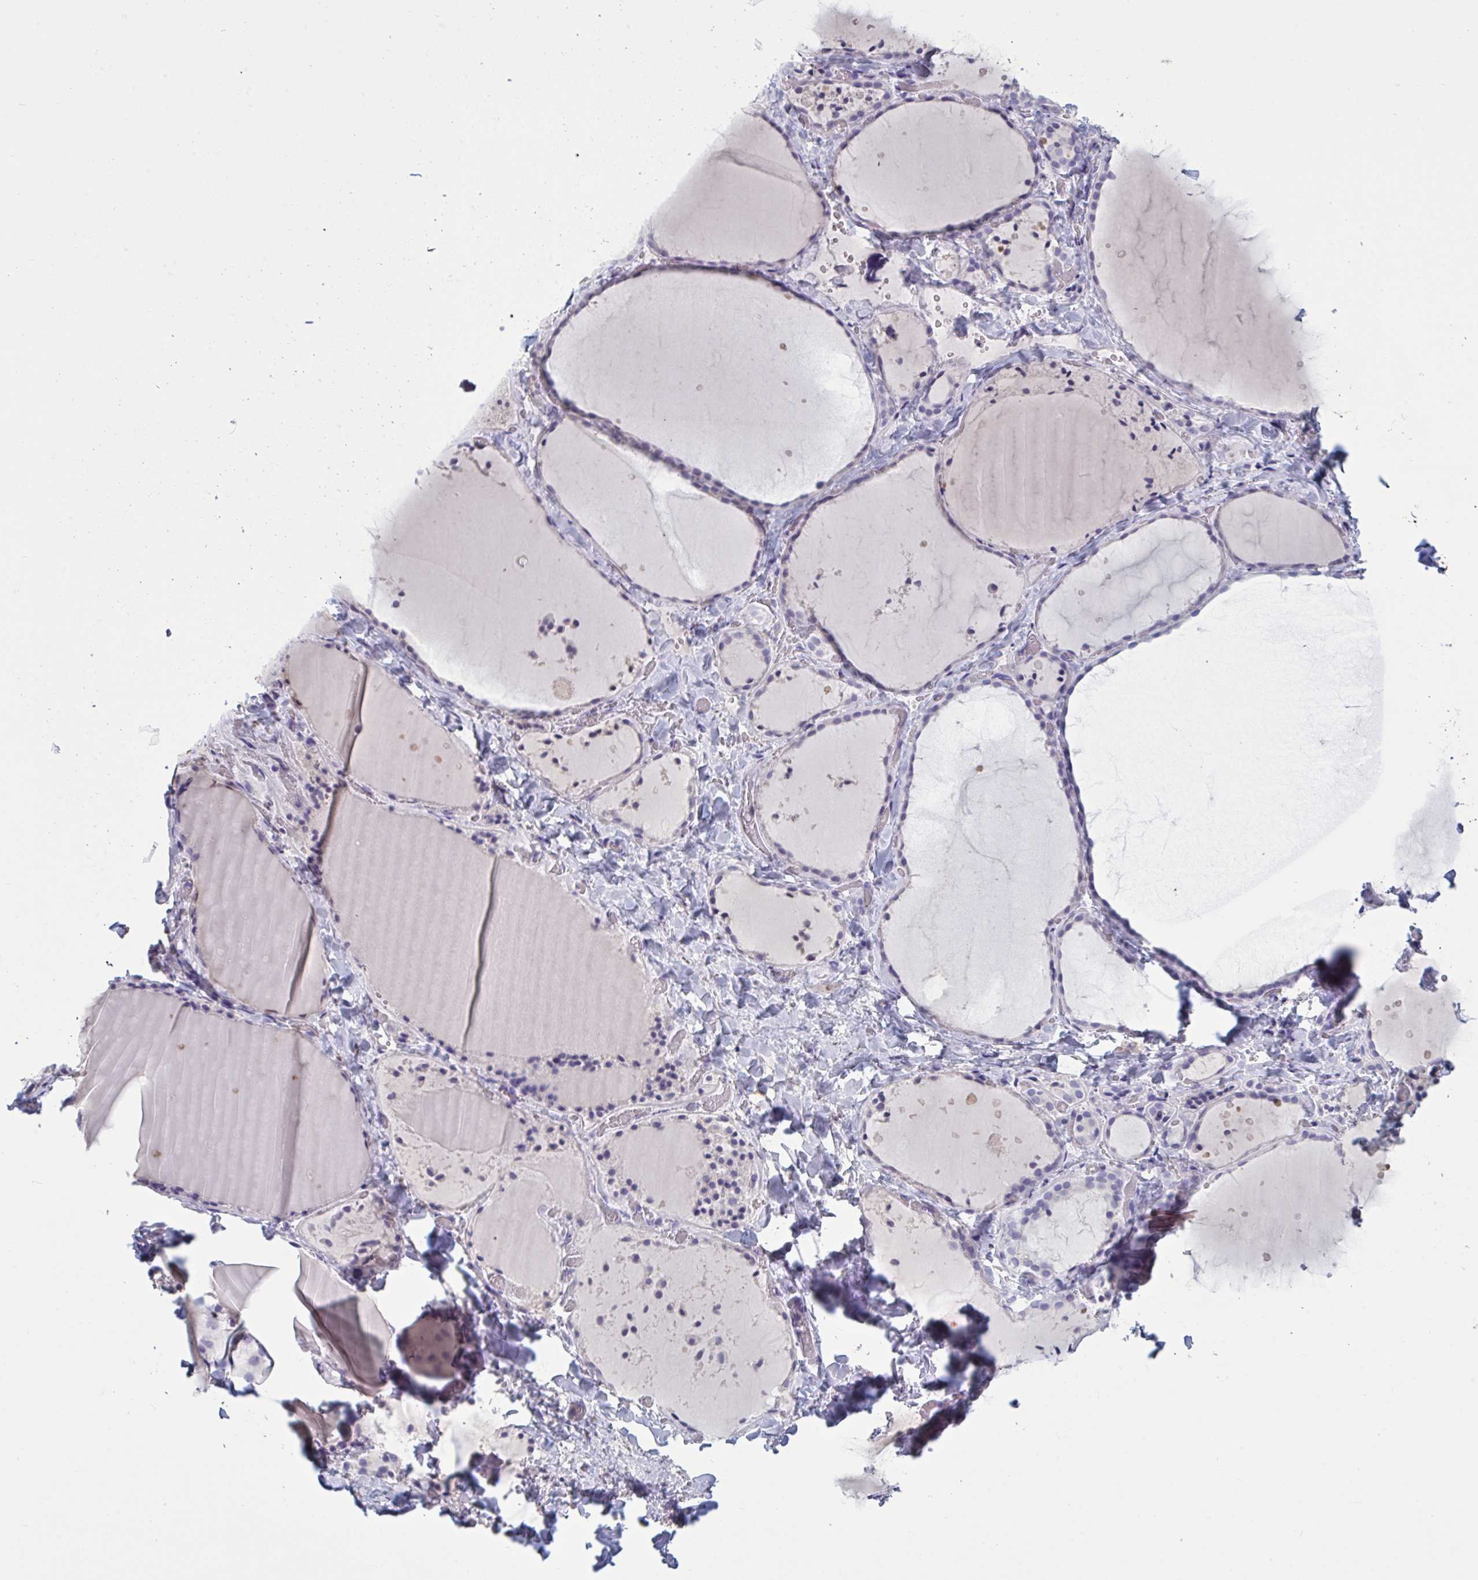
{"staining": {"intensity": "negative", "quantity": "none", "location": "none"}, "tissue": "thyroid gland", "cell_type": "Glandular cells", "image_type": "normal", "snomed": [{"axis": "morphology", "description": "Normal tissue, NOS"}, {"axis": "topography", "description": "Thyroid gland"}], "caption": "High magnification brightfield microscopy of benign thyroid gland stained with DAB (3,3'-diaminobenzidine) (brown) and counterstained with hematoxylin (blue): glandular cells show no significant positivity.", "gene": "NDUFC2", "patient": {"sex": "female", "age": 36}}